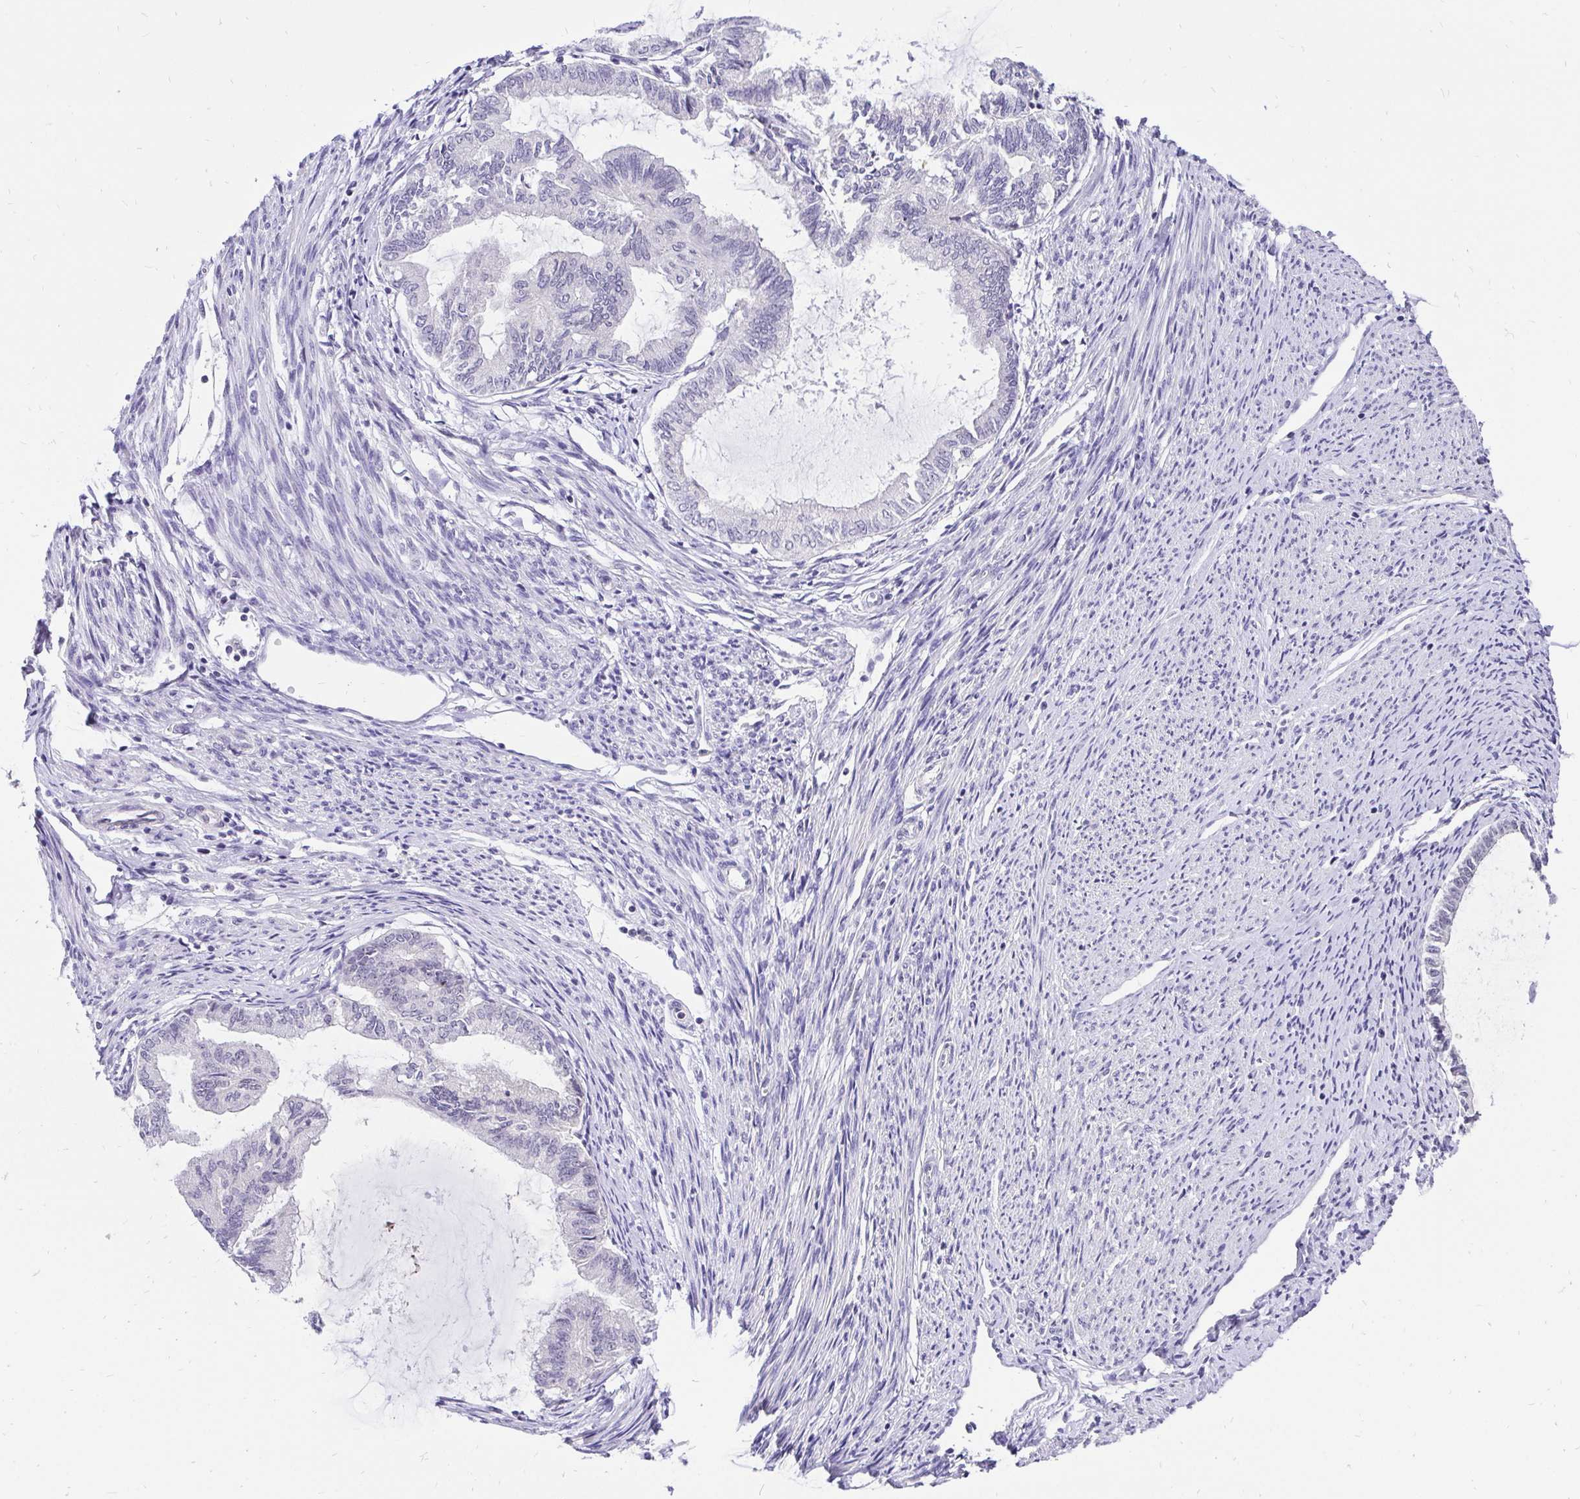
{"staining": {"intensity": "negative", "quantity": "none", "location": "none"}, "tissue": "endometrial cancer", "cell_type": "Tumor cells", "image_type": "cancer", "snomed": [{"axis": "morphology", "description": "Adenocarcinoma, NOS"}, {"axis": "topography", "description": "Endometrium"}], "caption": "Immunohistochemical staining of human endometrial adenocarcinoma demonstrates no significant staining in tumor cells.", "gene": "ZNF860", "patient": {"sex": "female", "age": 86}}